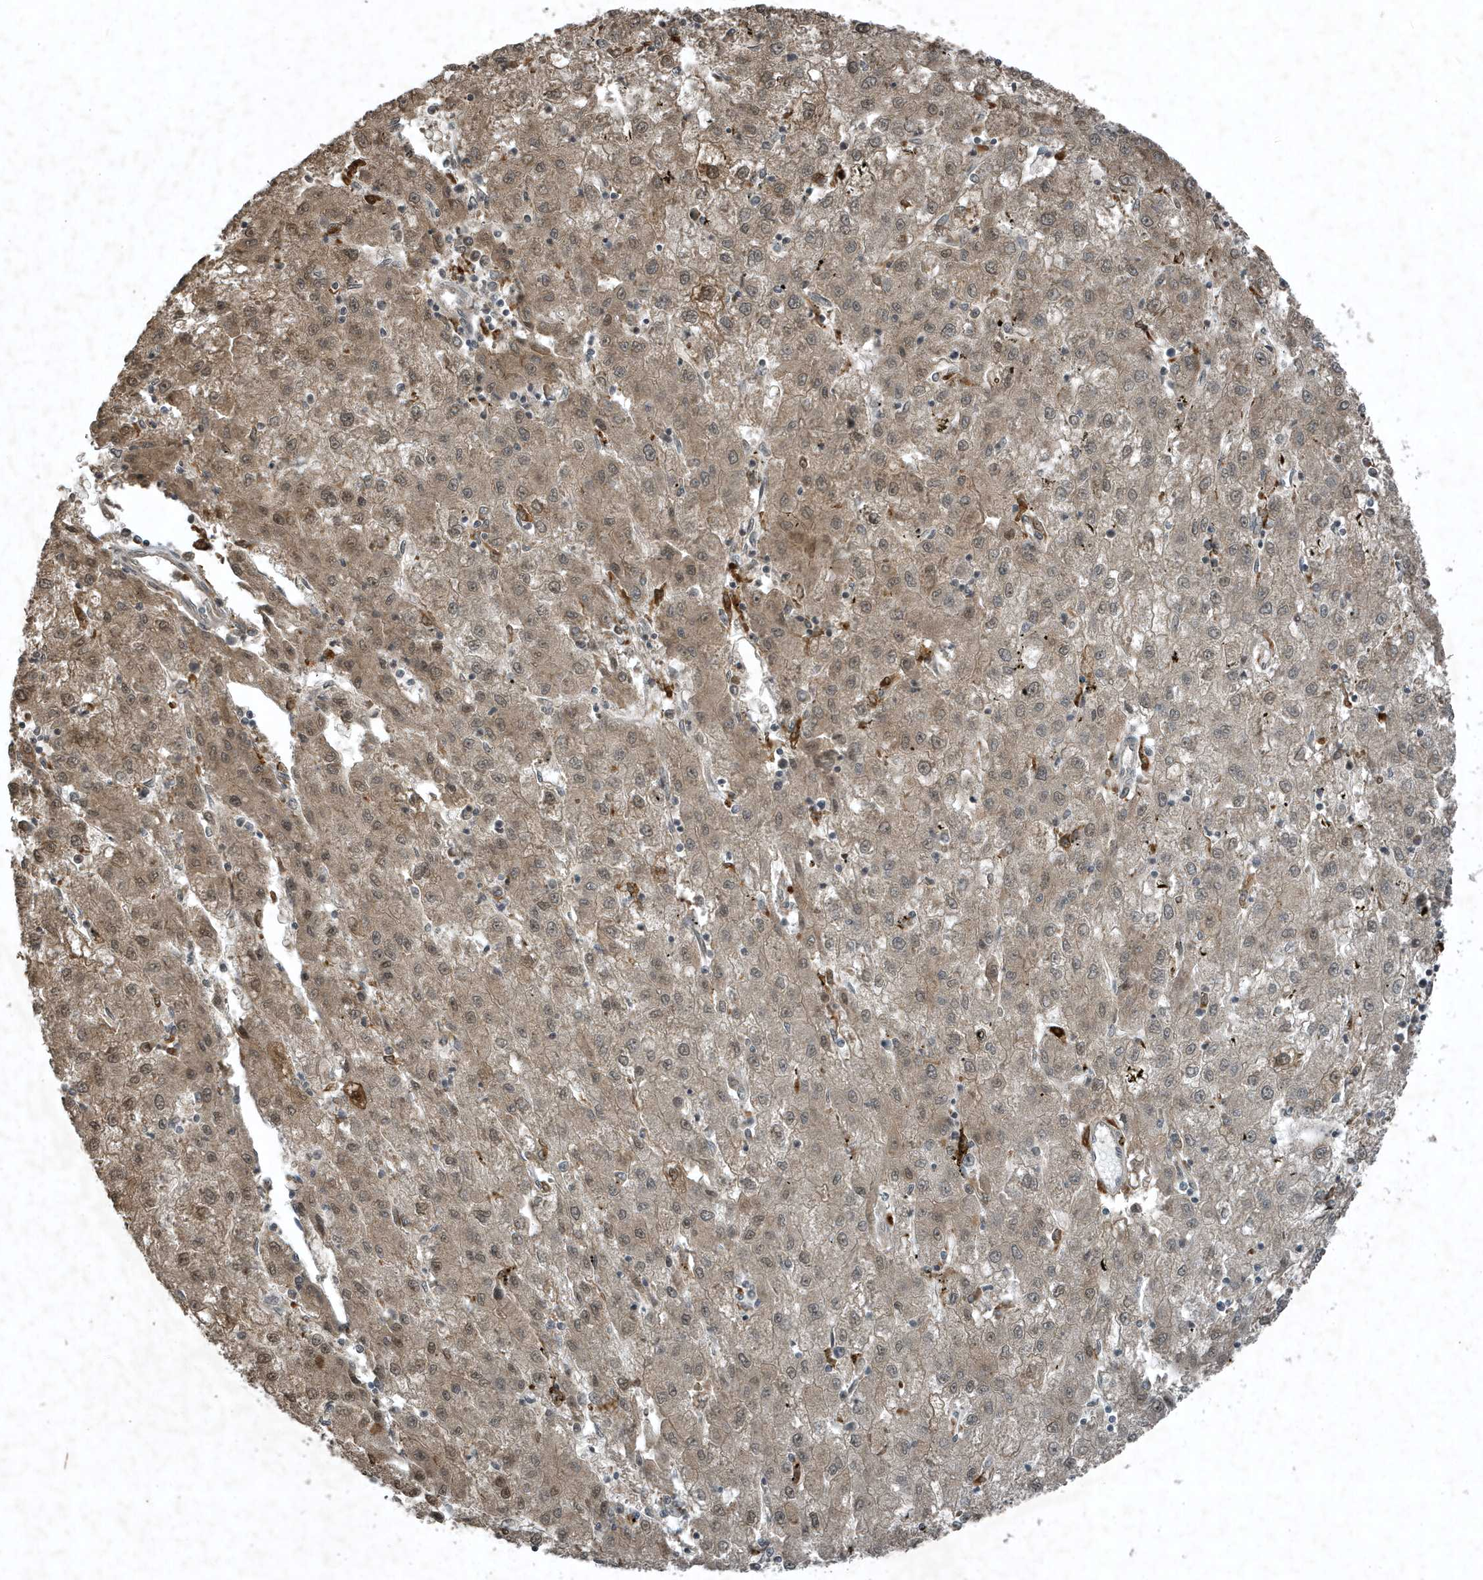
{"staining": {"intensity": "moderate", "quantity": ">75%", "location": "cytoplasmic/membranous,nuclear"}, "tissue": "liver cancer", "cell_type": "Tumor cells", "image_type": "cancer", "snomed": [{"axis": "morphology", "description": "Carcinoma, Hepatocellular, NOS"}, {"axis": "topography", "description": "Liver"}], "caption": "This histopathology image reveals IHC staining of human hepatocellular carcinoma (liver), with medium moderate cytoplasmic/membranous and nuclear positivity in approximately >75% of tumor cells.", "gene": "HSPA1A", "patient": {"sex": "male", "age": 72}}